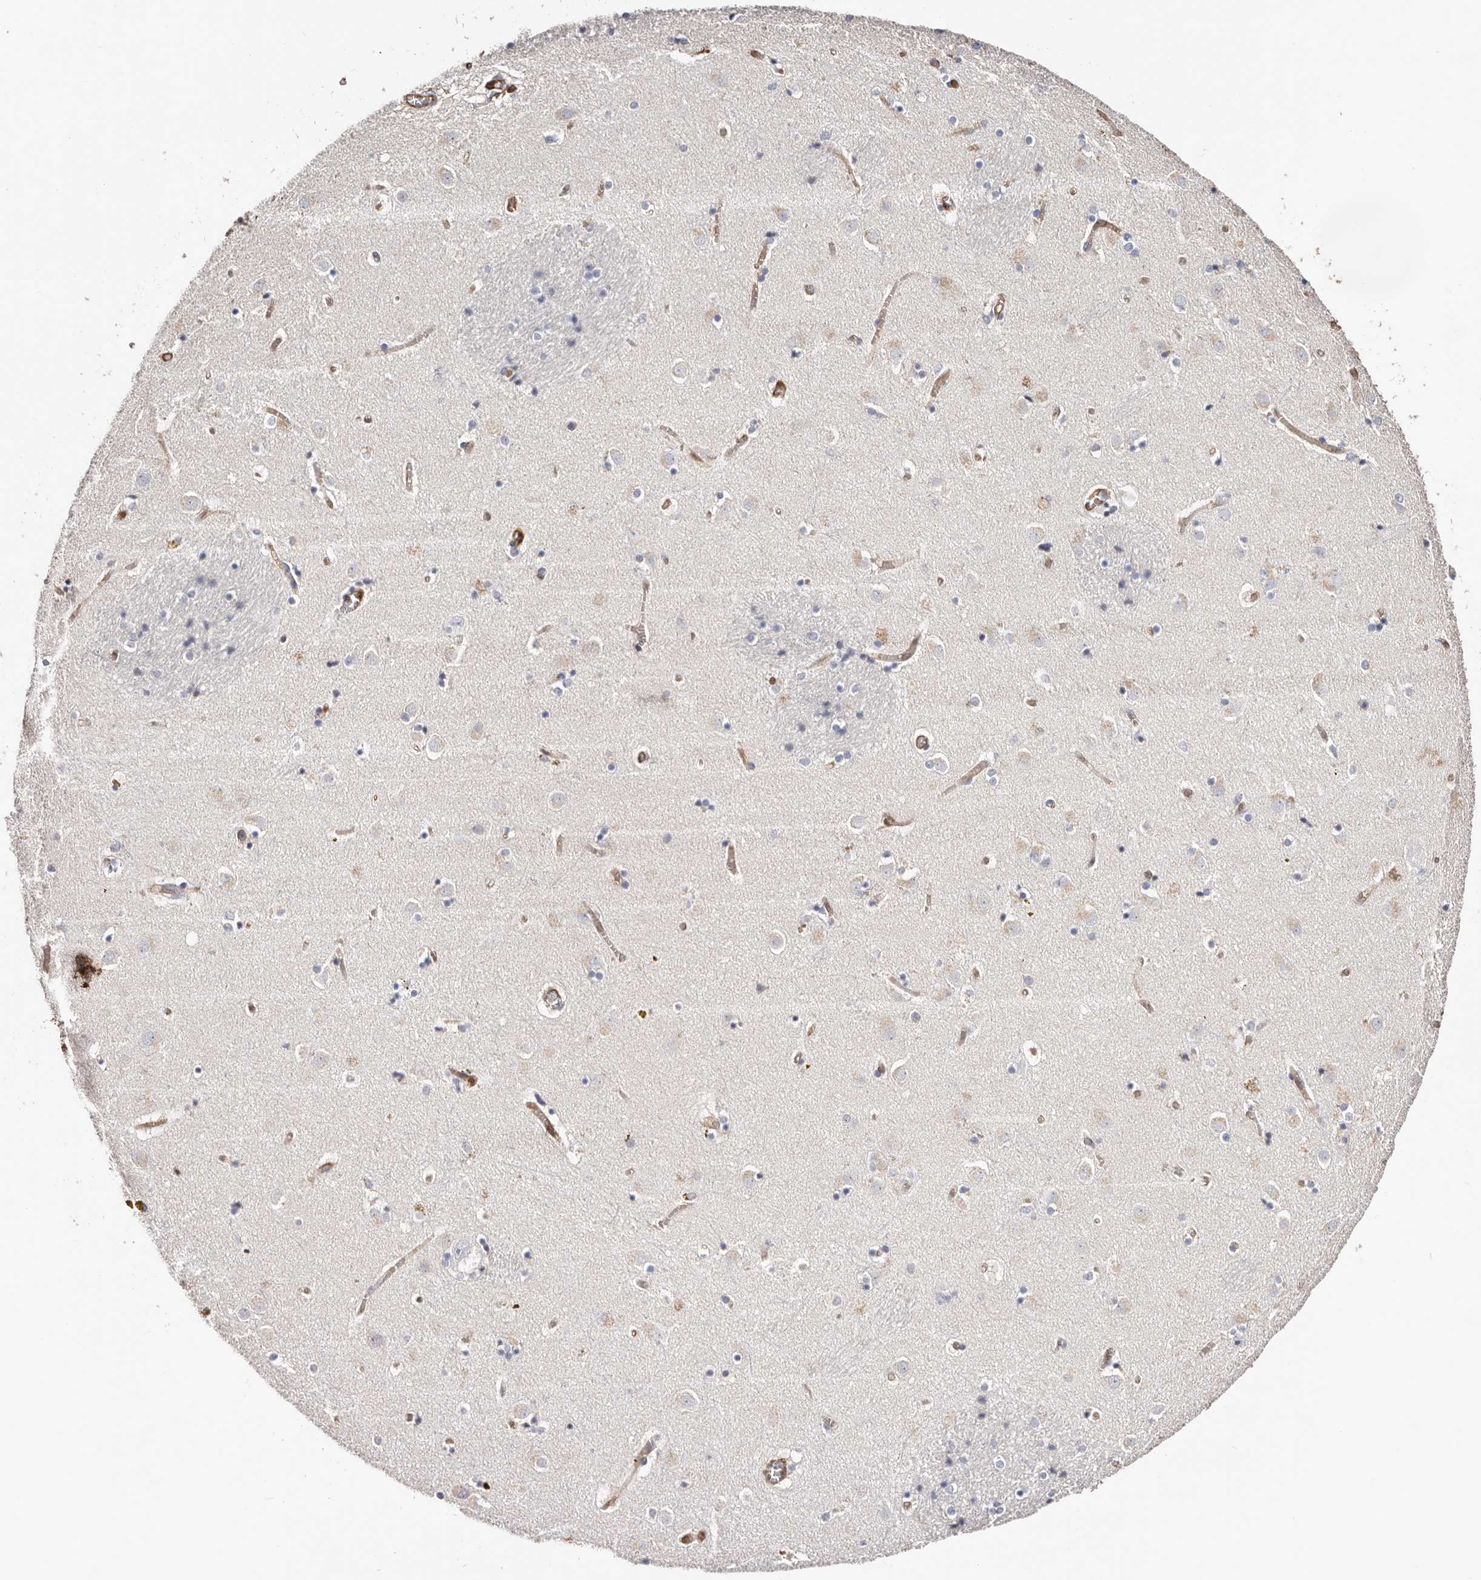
{"staining": {"intensity": "negative", "quantity": "none", "location": "none"}, "tissue": "caudate", "cell_type": "Glial cells", "image_type": "normal", "snomed": [{"axis": "morphology", "description": "Normal tissue, NOS"}, {"axis": "topography", "description": "Lateral ventricle wall"}], "caption": "Immunohistochemistry (IHC) photomicrograph of unremarkable human caudate stained for a protein (brown), which demonstrates no positivity in glial cells. (DAB immunohistochemistry visualized using brightfield microscopy, high magnification).", "gene": "TGM2", "patient": {"sex": "male", "age": 70}}